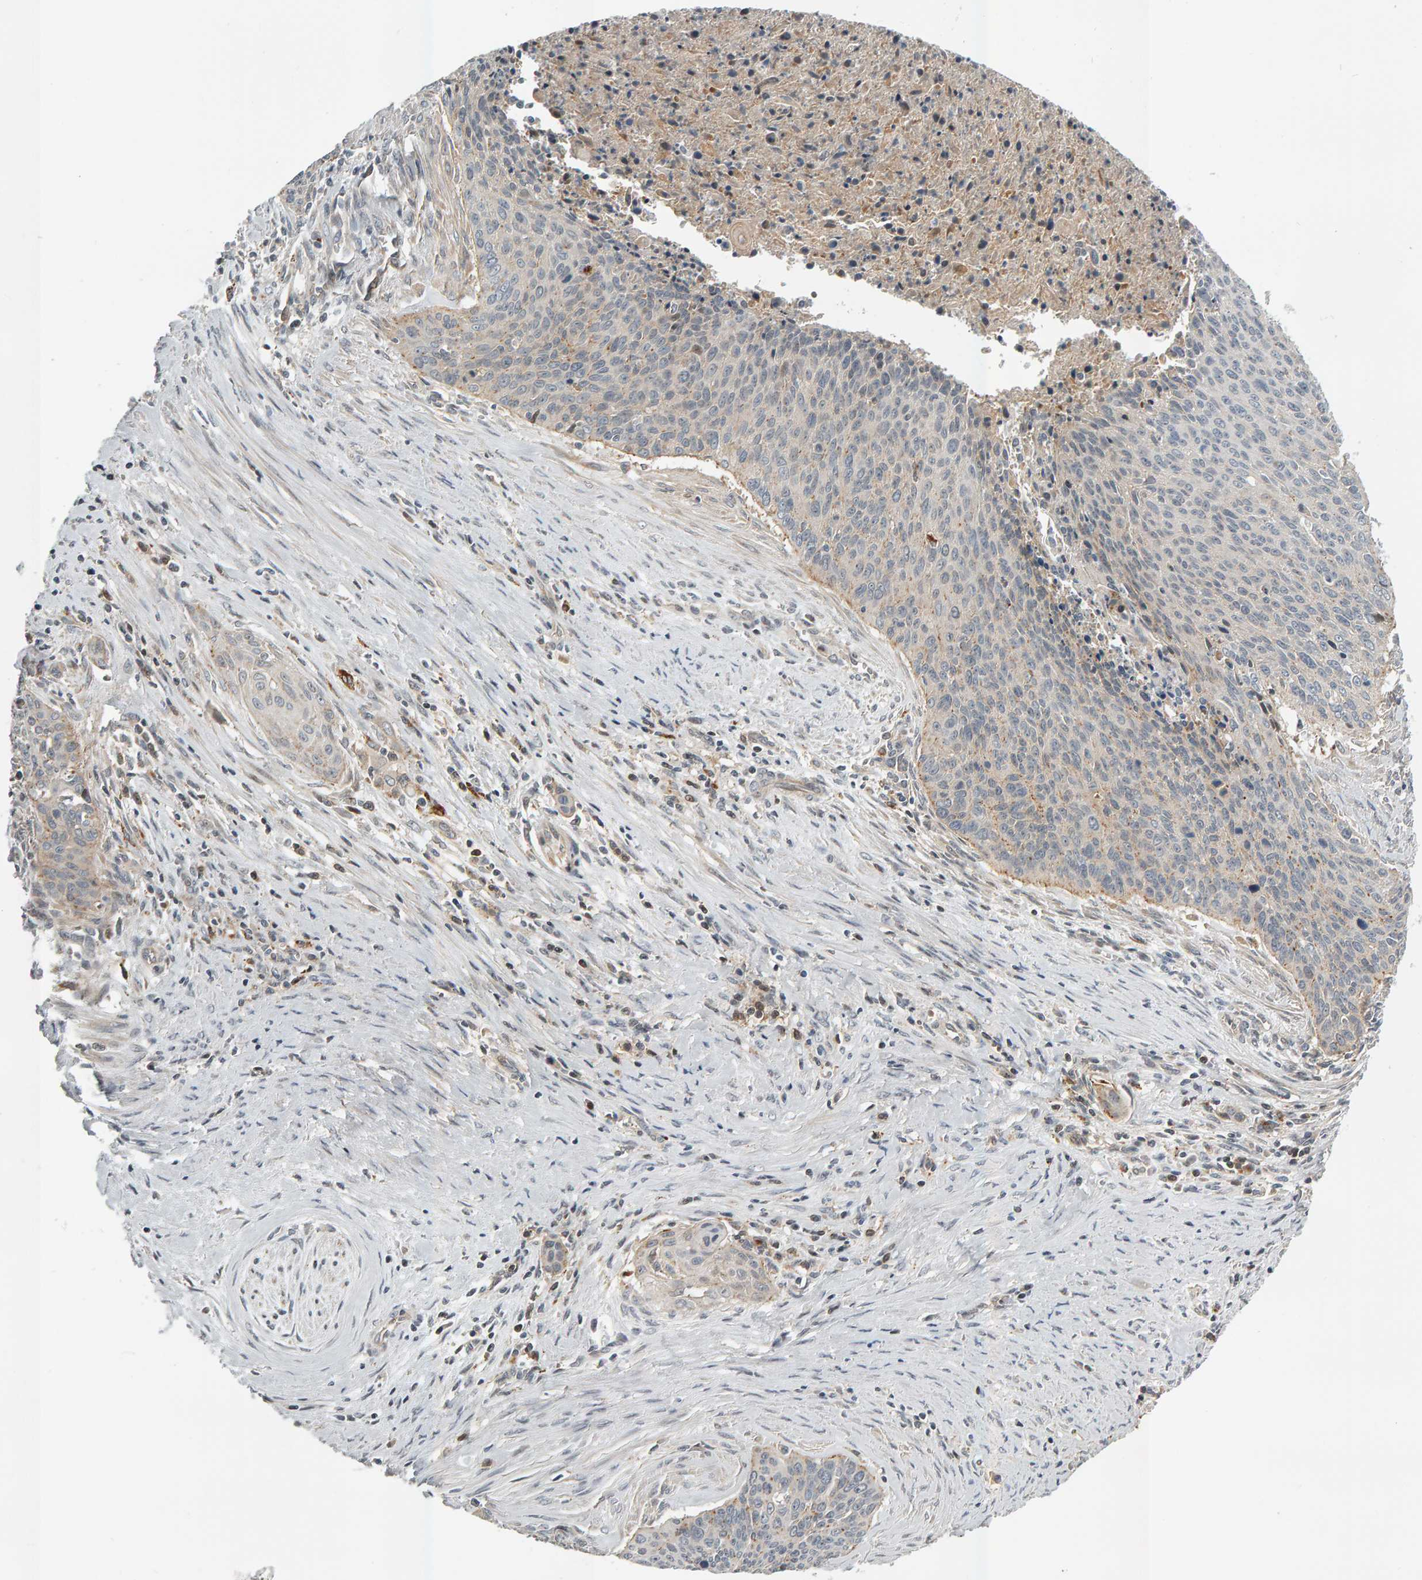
{"staining": {"intensity": "weak", "quantity": "<25%", "location": "cytoplasmic/membranous"}, "tissue": "cervical cancer", "cell_type": "Tumor cells", "image_type": "cancer", "snomed": [{"axis": "morphology", "description": "Squamous cell carcinoma, NOS"}, {"axis": "topography", "description": "Cervix"}], "caption": "DAB (3,3'-diaminobenzidine) immunohistochemical staining of human cervical cancer exhibits no significant positivity in tumor cells. (Brightfield microscopy of DAB IHC at high magnification).", "gene": "ZNF160", "patient": {"sex": "female", "age": 55}}